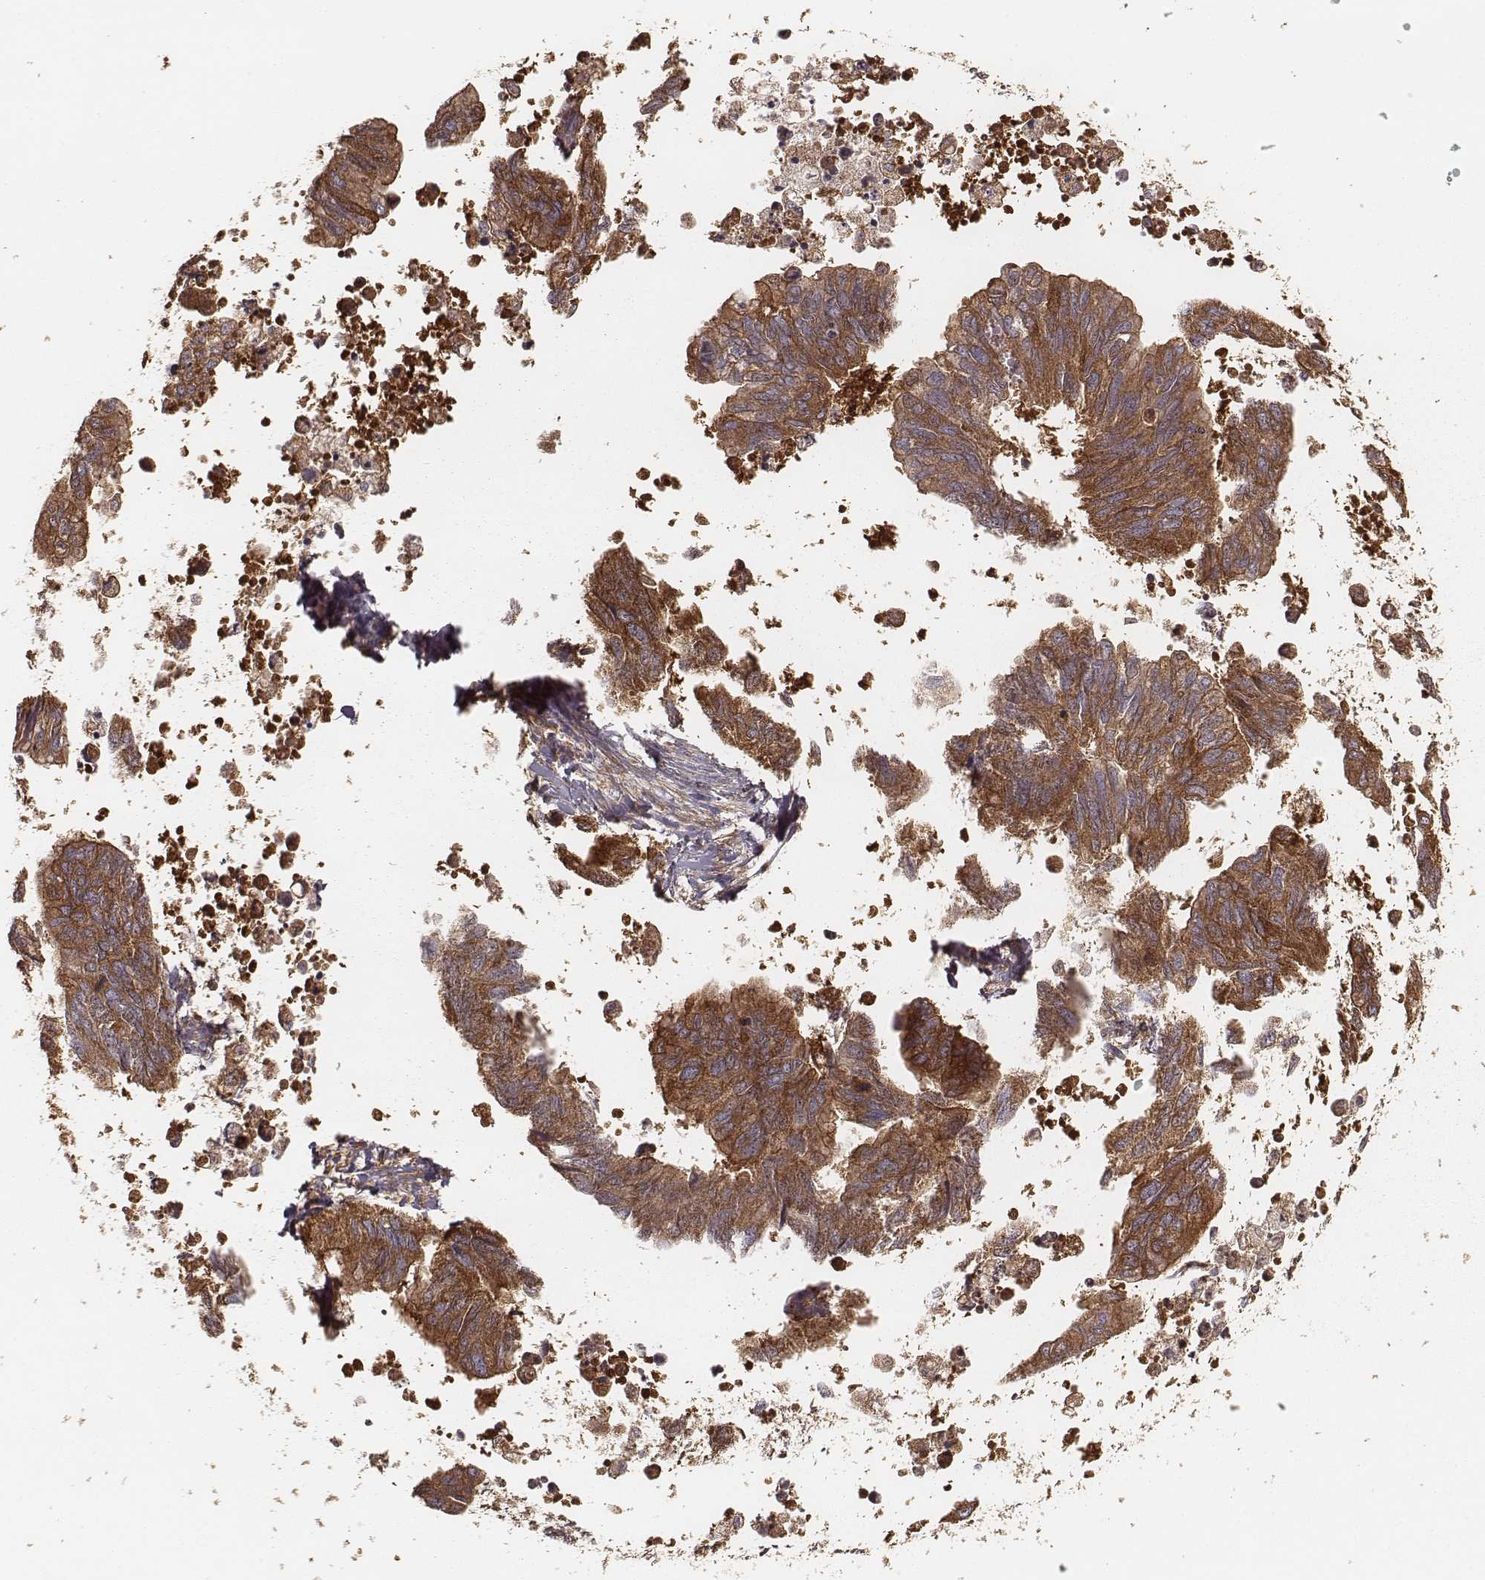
{"staining": {"intensity": "moderate", "quantity": ">75%", "location": "cytoplasmic/membranous"}, "tissue": "ovarian cancer", "cell_type": "Tumor cells", "image_type": "cancer", "snomed": [{"axis": "morphology", "description": "Cystadenocarcinoma, mucinous, NOS"}, {"axis": "topography", "description": "Ovary"}], "caption": "This is a histology image of immunohistochemistry staining of ovarian cancer (mucinous cystadenocarcinoma), which shows moderate positivity in the cytoplasmic/membranous of tumor cells.", "gene": "CARS1", "patient": {"sex": "female", "age": 76}}